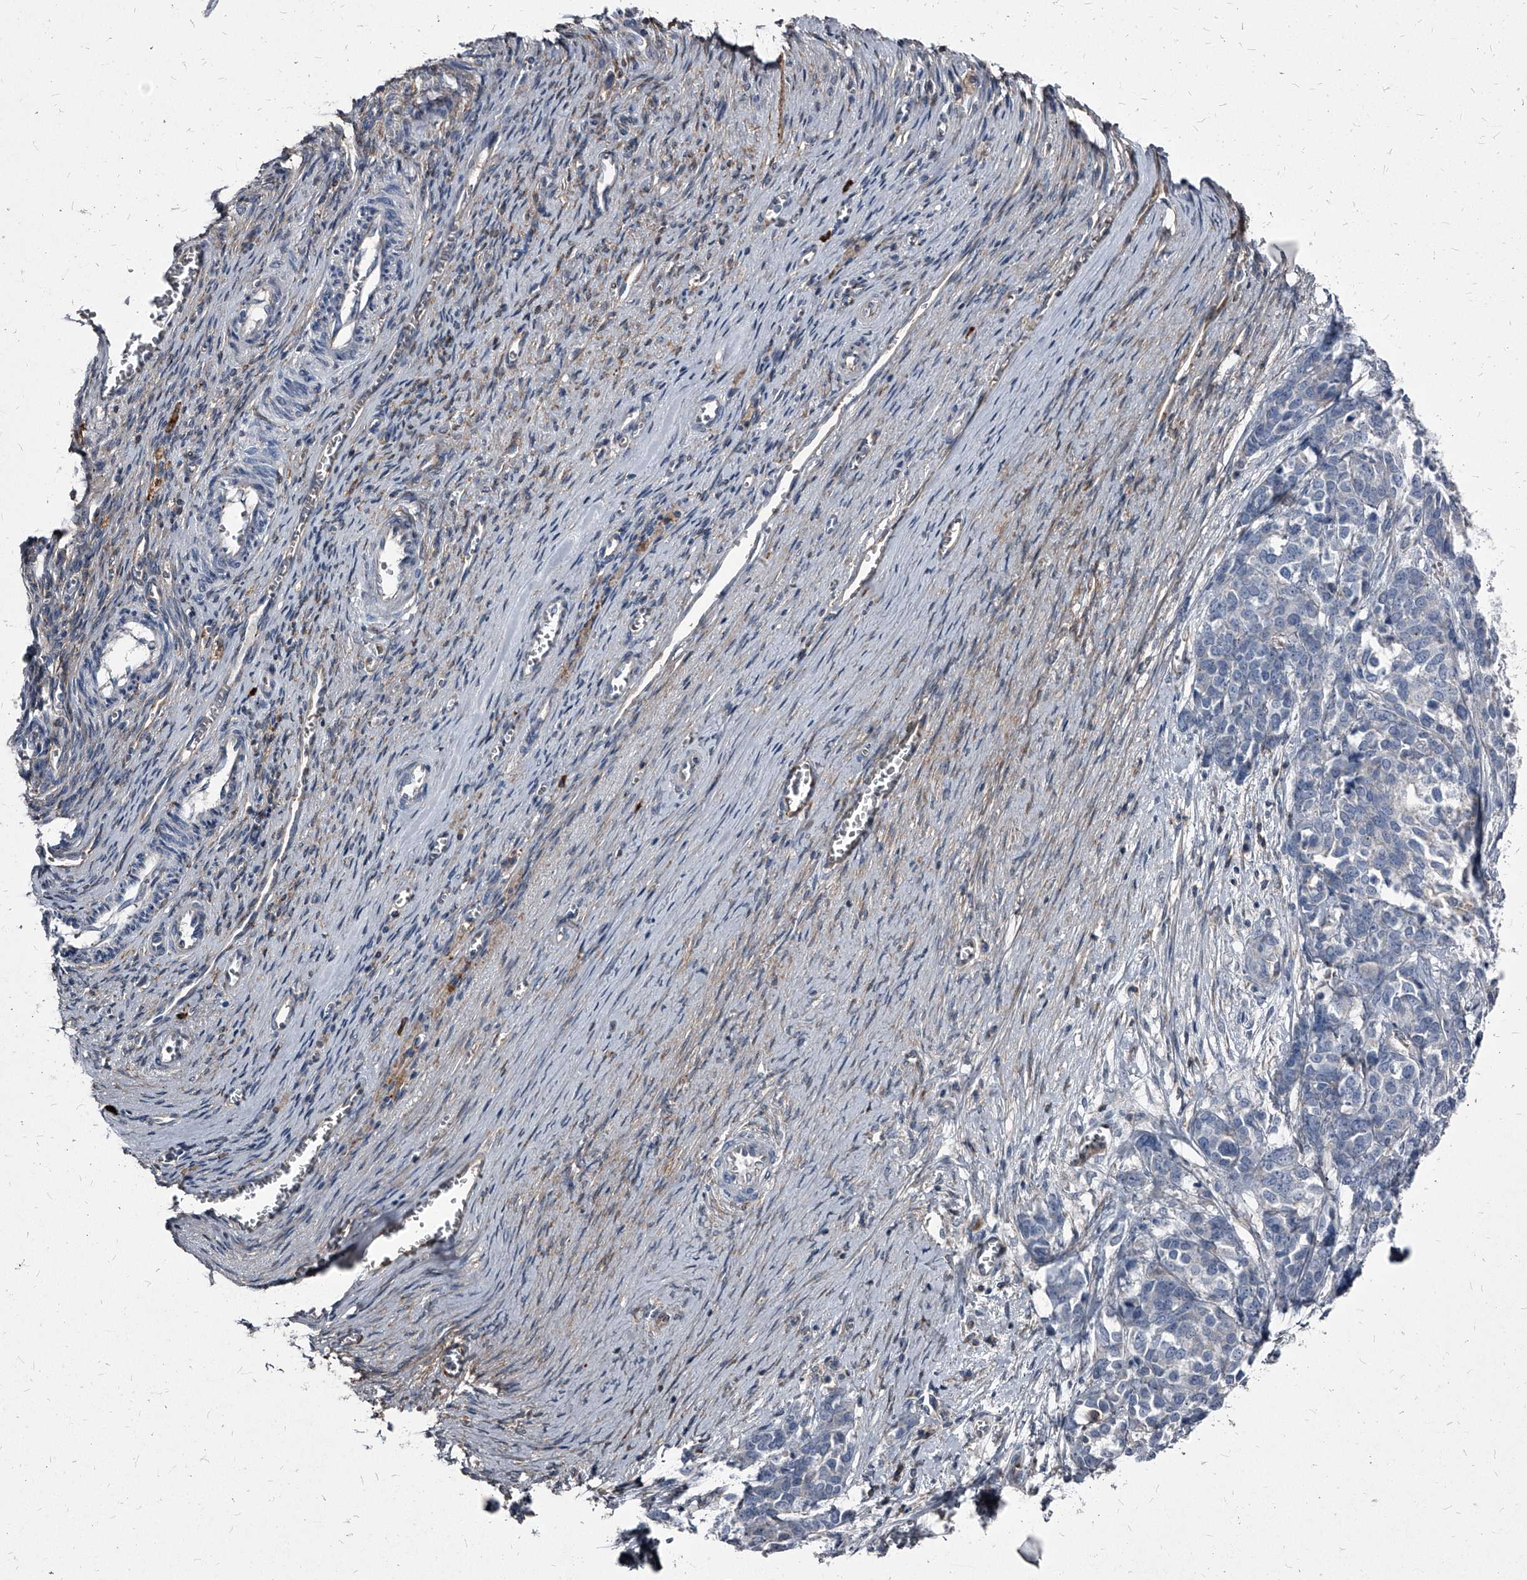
{"staining": {"intensity": "negative", "quantity": "none", "location": "none"}, "tissue": "ovarian cancer", "cell_type": "Tumor cells", "image_type": "cancer", "snomed": [{"axis": "morphology", "description": "Cystadenocarcinoma, serous, NOS"}, {"axis": "topography", "description": "Ovary"}], "caption": "High magnification brightfield microscopy of ovarian serous cystadenocarcinoma stained with DAB (3,3'-diaminobenzidine) (brown) and counterstained with hematoxylin (blue): tumor cells show no significant staining. (Immunohistochemistry, brightfield microscopy, high magnification).", "gene": "PGLYRP3", "patient": {"sex": "female", "age": 44}}